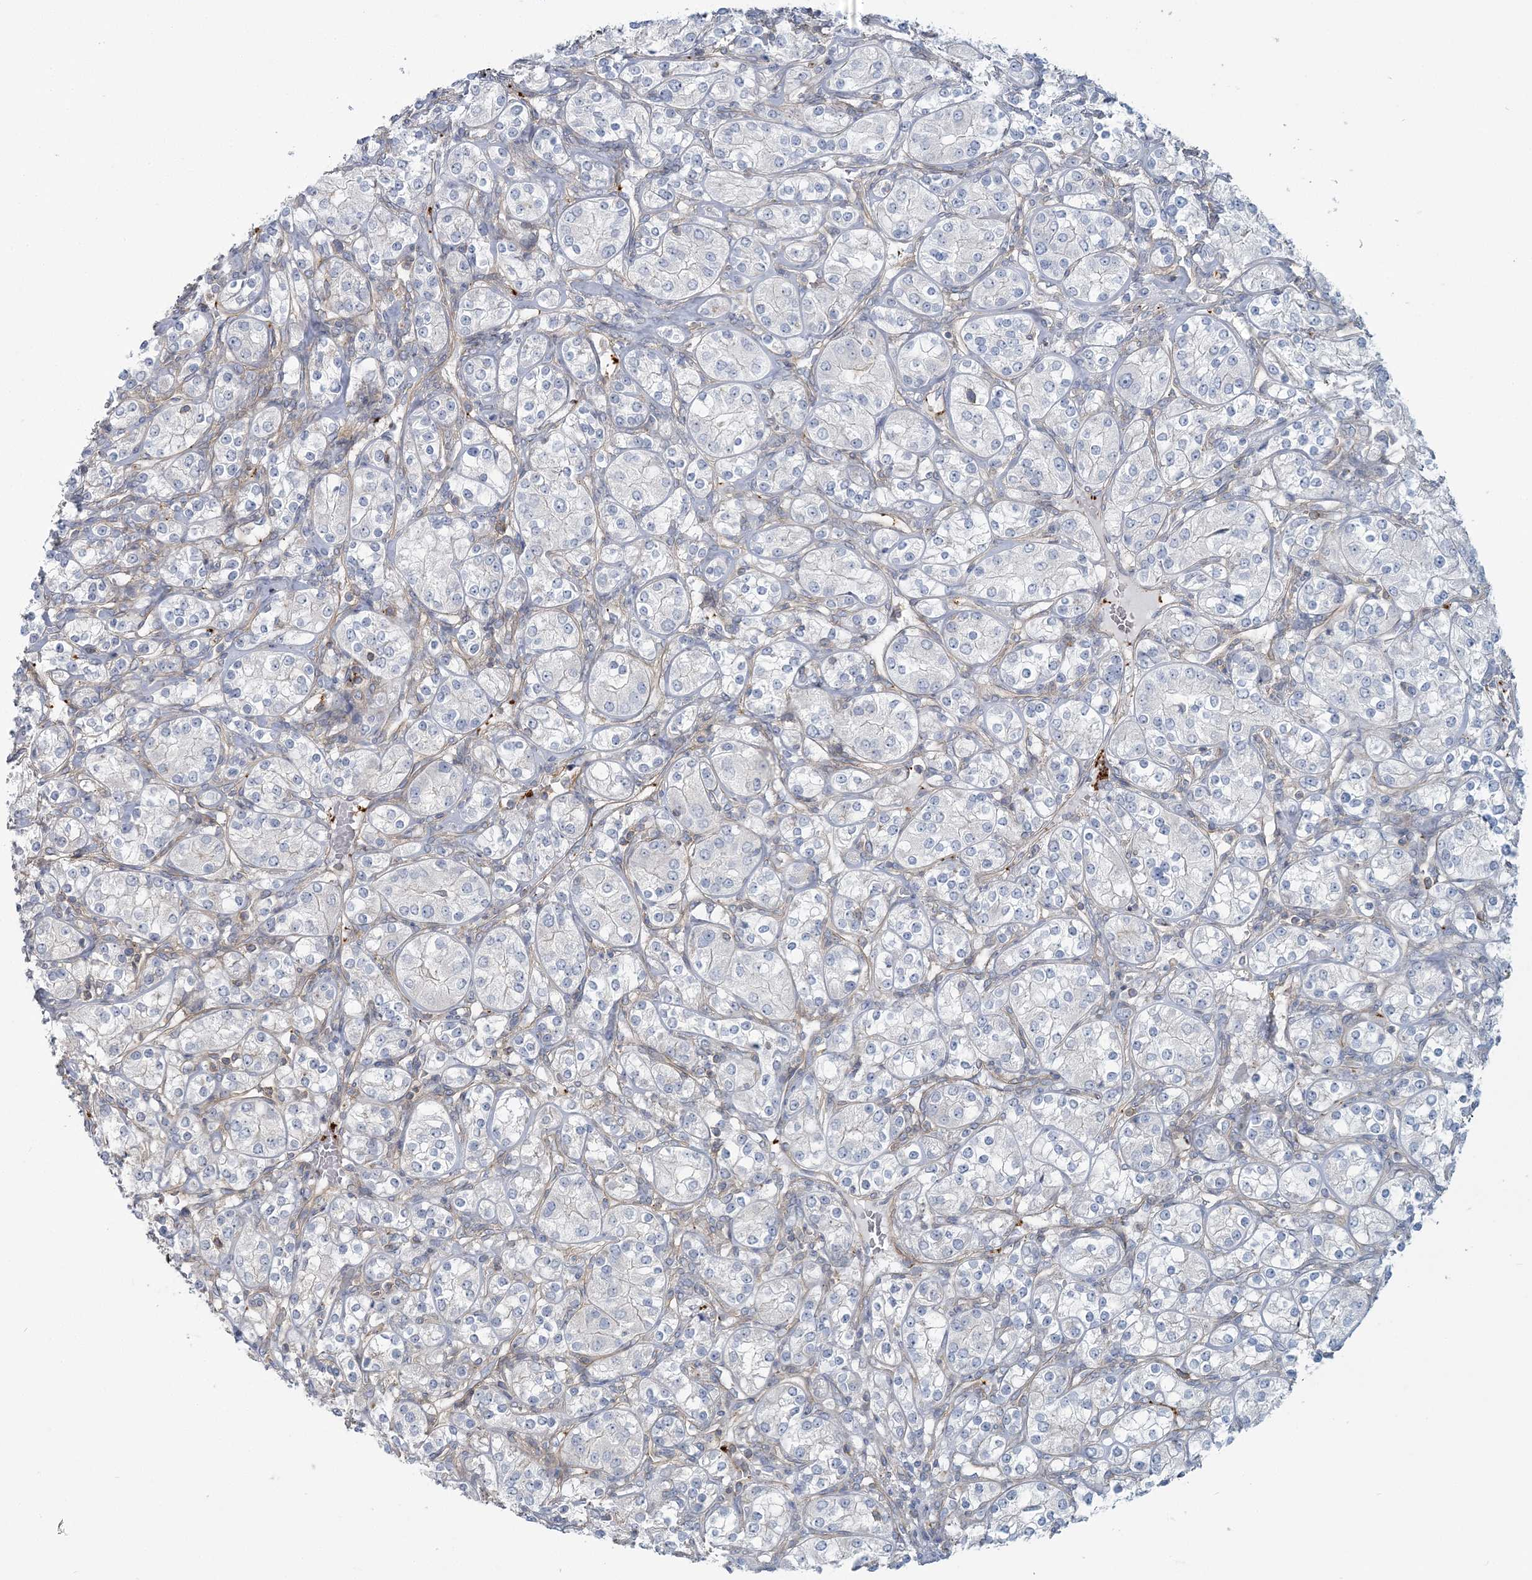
{"staining": {"intensity": "negative", "quantity": "none", "location": "none"}, "tissue": "renal cancer", "cell_type": "Tumor cells", "image_type": "cancer", "snomed": [{"axis": "morphology", "description": "Adenocarcinoma, NOS"}, {"axis": "topography", "description": "Kidney"}], "caption": "Renal cancer was stained to show a protein in brown. There is no significant positivity in tumor cells. (DAB immunohistochemistry (IHC), high magnification).", "gene": "CUEDC2", "patient": {"sex": "male", "age": 77}}